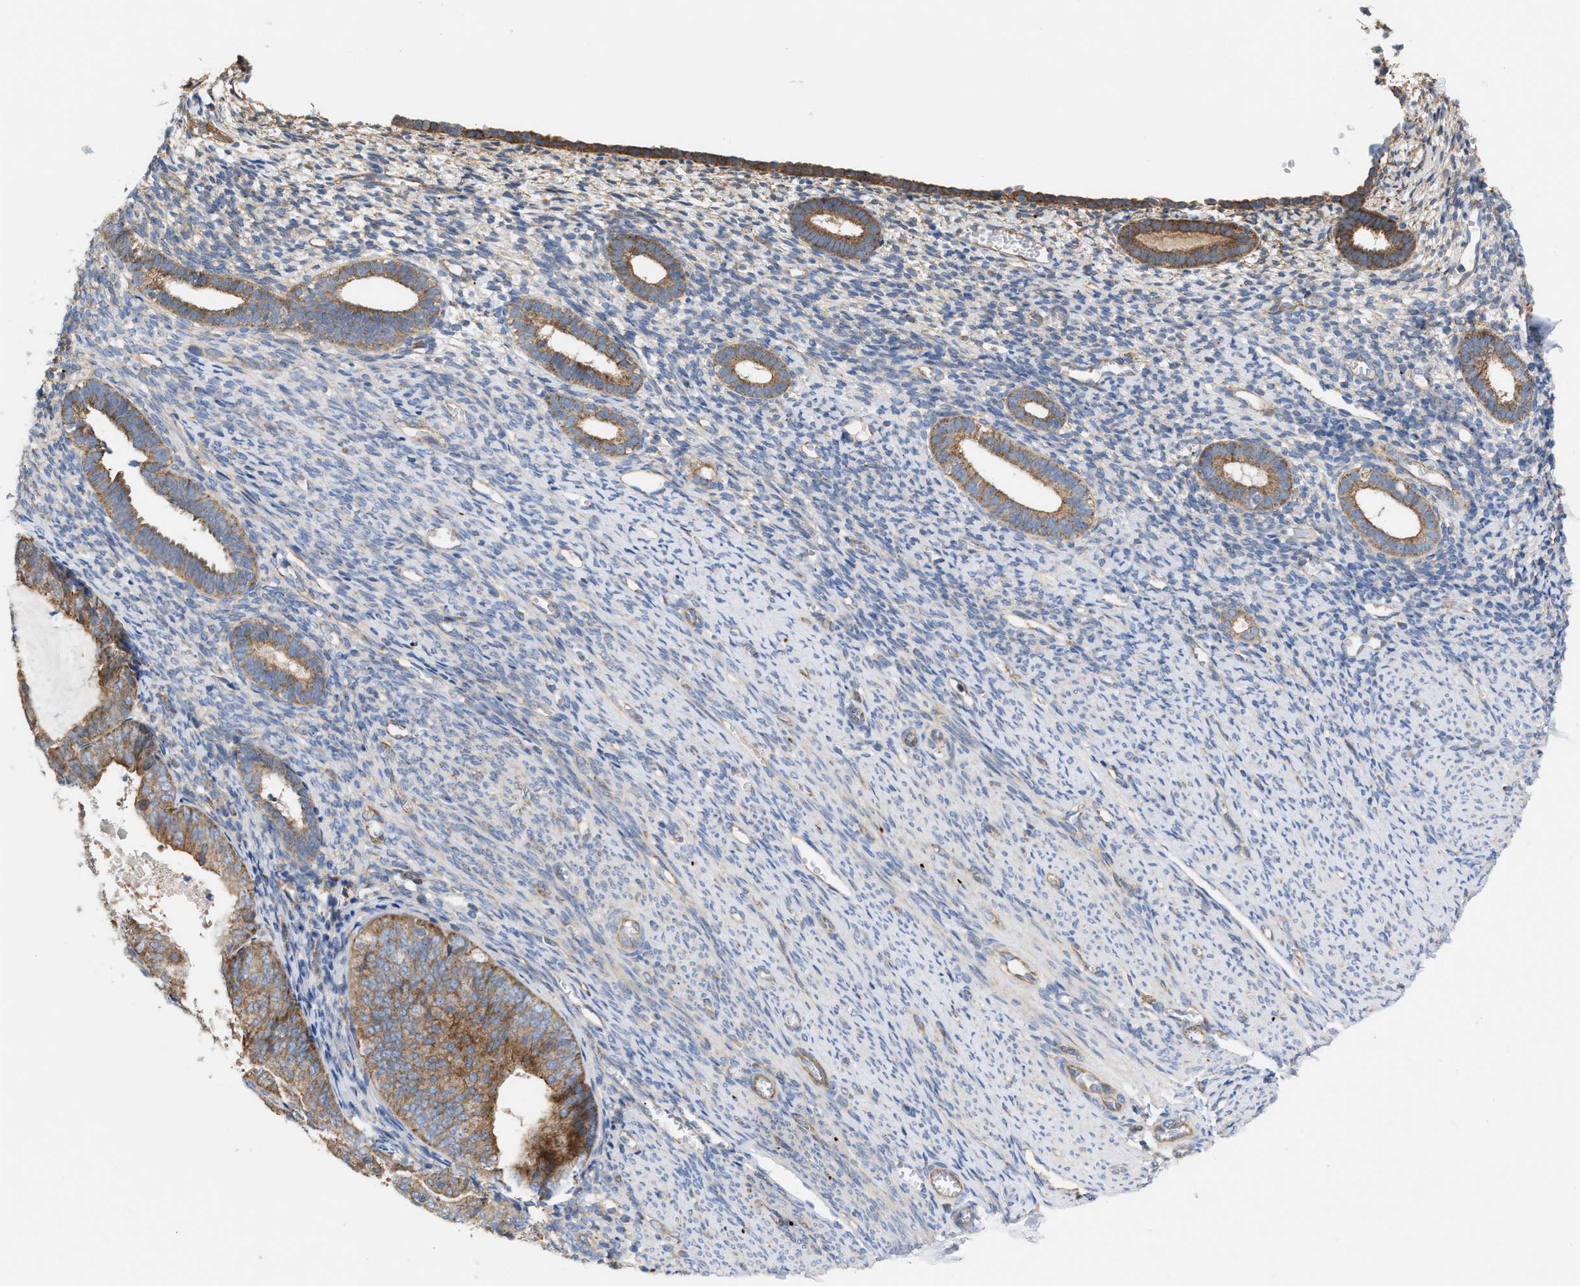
{"staining": {"intensity": "negative", "quantity": "none", "location": "none"}, "tissue": "endometrium", "cell_type": "Cells in endometrial stroma", "image_type": "normal", "snomed": [{"axis": "morphology", "description": "Normal tissue, NOS"}, {"axis": "morphology", "description": "Adenocarcinoma, NOS"}, {"axis": "topography", "description": "Endometrium"}], "caption": "High magnification brightfield microscopy of normal endometrium stained with DAB (3,3'-diaminobenzidine) (brown) and counterstained with hematoxylin (blue): cells in endometrial stroma show no significant staining. (DAB immunohistochemistry (IHC) with hematoxylin counter stain).", "gene": "OXSM", "patient": {"sex": "female", "age": 57}}